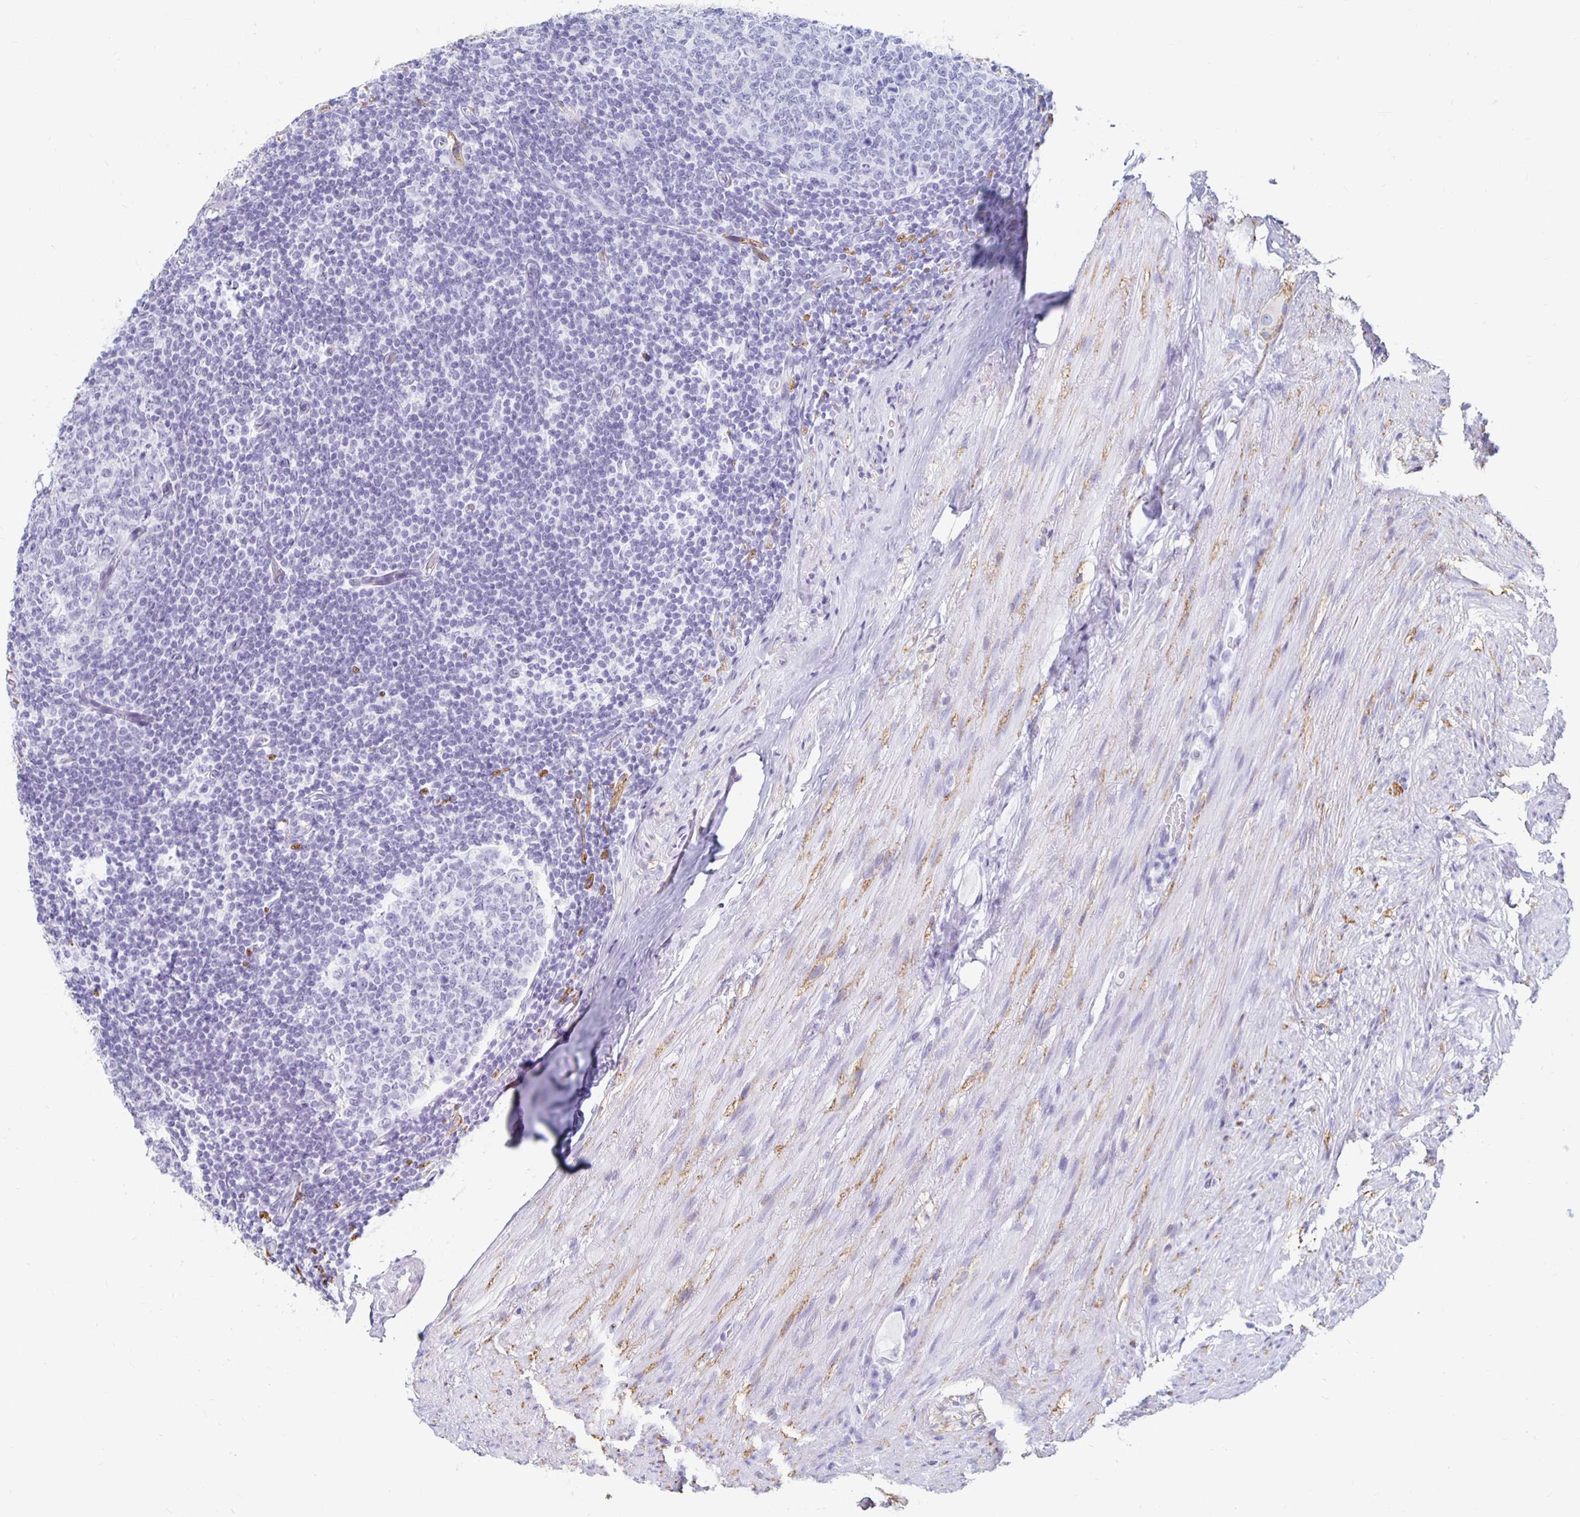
{"staining": {"intensity": "negative", "quantity": "none", "location": "none"}, "tissue": "appendix", "cell_type": "Glandular cells", "image_type": "normal", "snomed": [{"axis": "morphology", "description": "Normal tissue, NOS"}, {"axis": "topography", "description": "Appendix"}], "caption": "The IHC micrograph has no significant staining in glandular cells of appendix.", "gene": "KCNQ2", "patient": {"sex": "male", "age": 71}}